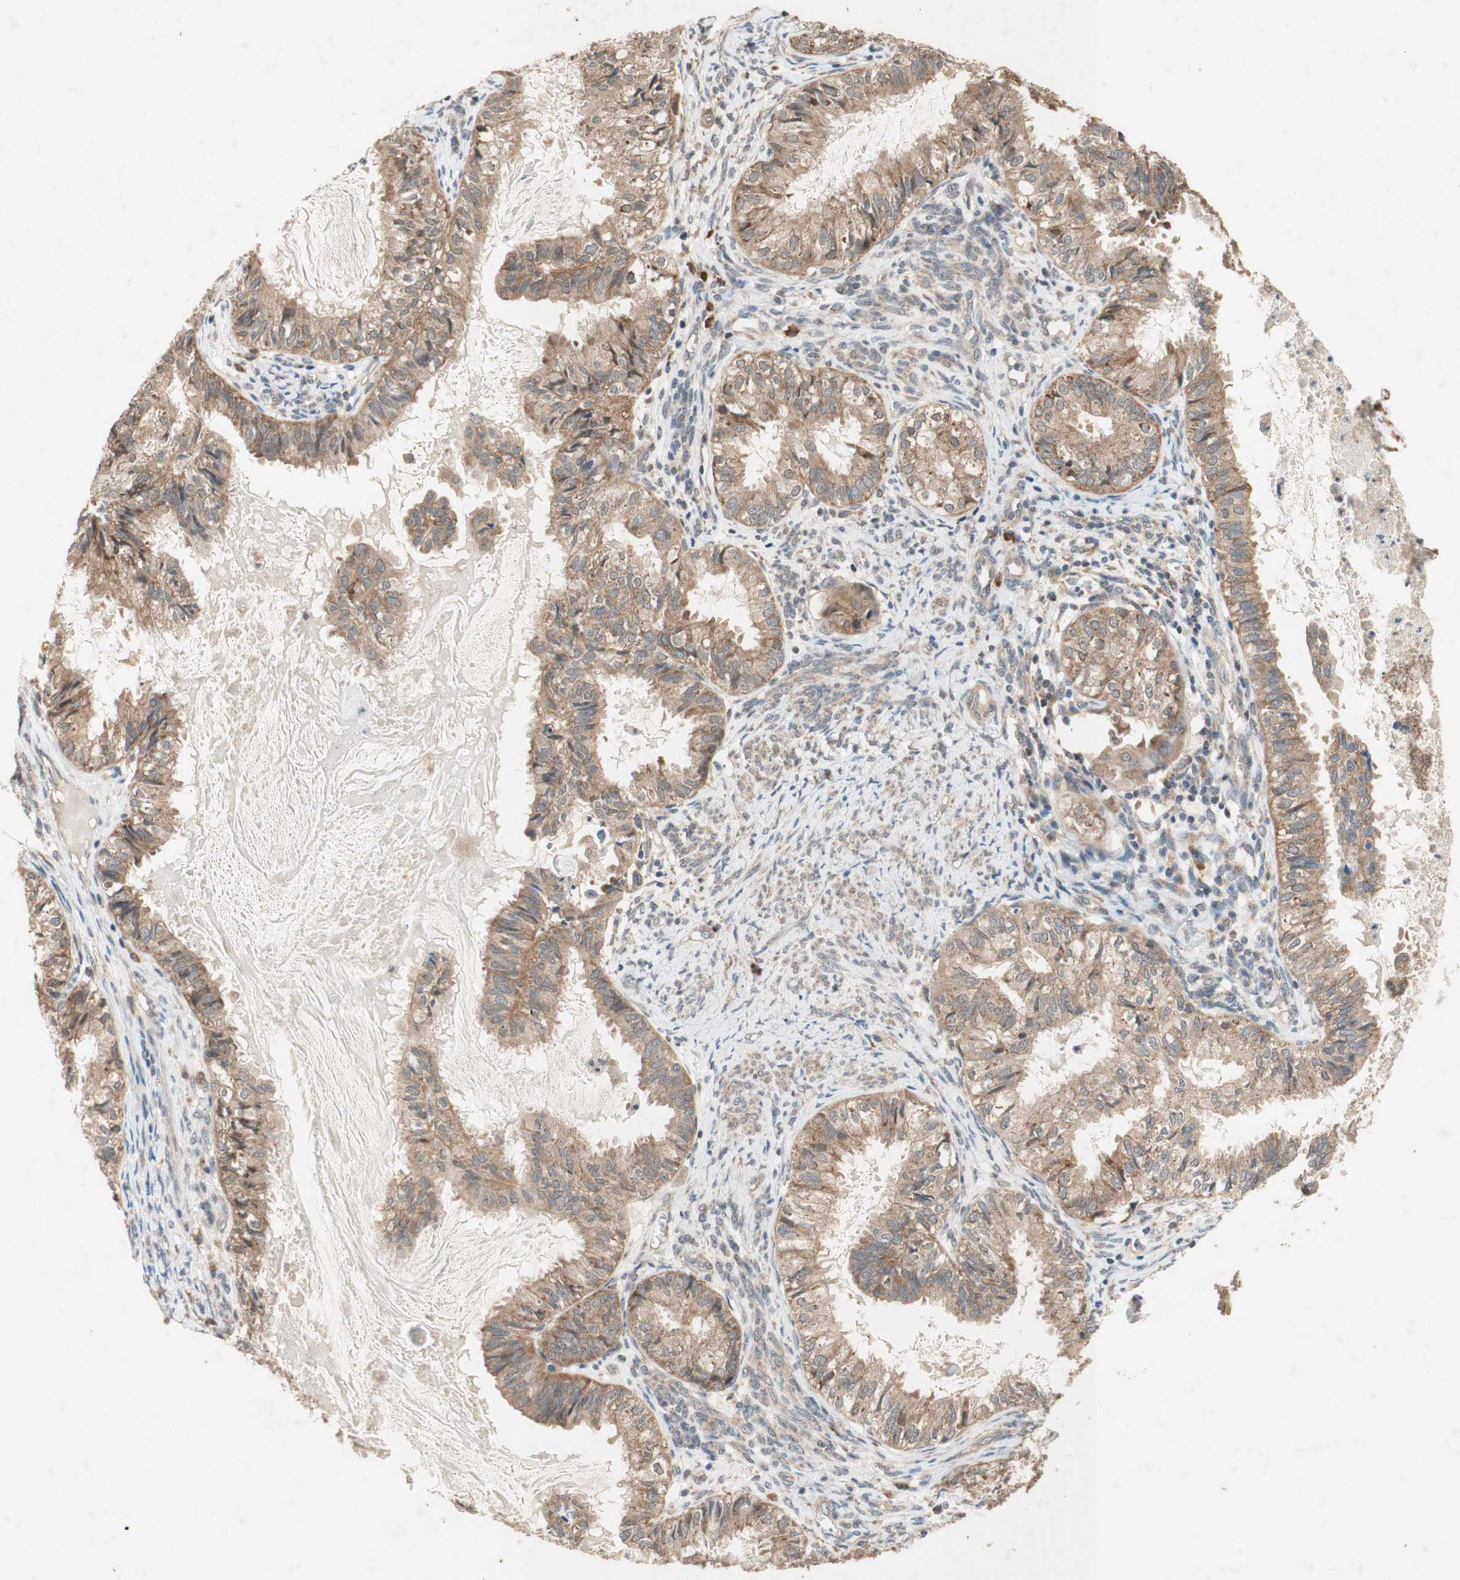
{"staining": {"intensity": "moderate", "quantity": ">75%", "location": "cytoplasmic/membranous"}, "tissue": "cervical cancer", "cell_type": "Tumor cells", "image_type": "cancer", "snomed": [{"axis": "morphology", "description": "Normal tissue, NOS"}, {"axis": "morphology", "description": "Adenocarcinoma, NOS"}, {"axis": "topography", "description": "Cervix"}, {"axis": "topography", "description": "Endometrium"}], "caption": "Protein positivity by immunohistochemistry exhibits moderate cytoplasmic/membranous staining in approximately >75% of tumor cells in cervical cancer.", "gene": "DDOST", "patient": {"sex": "female", "age": 86}}